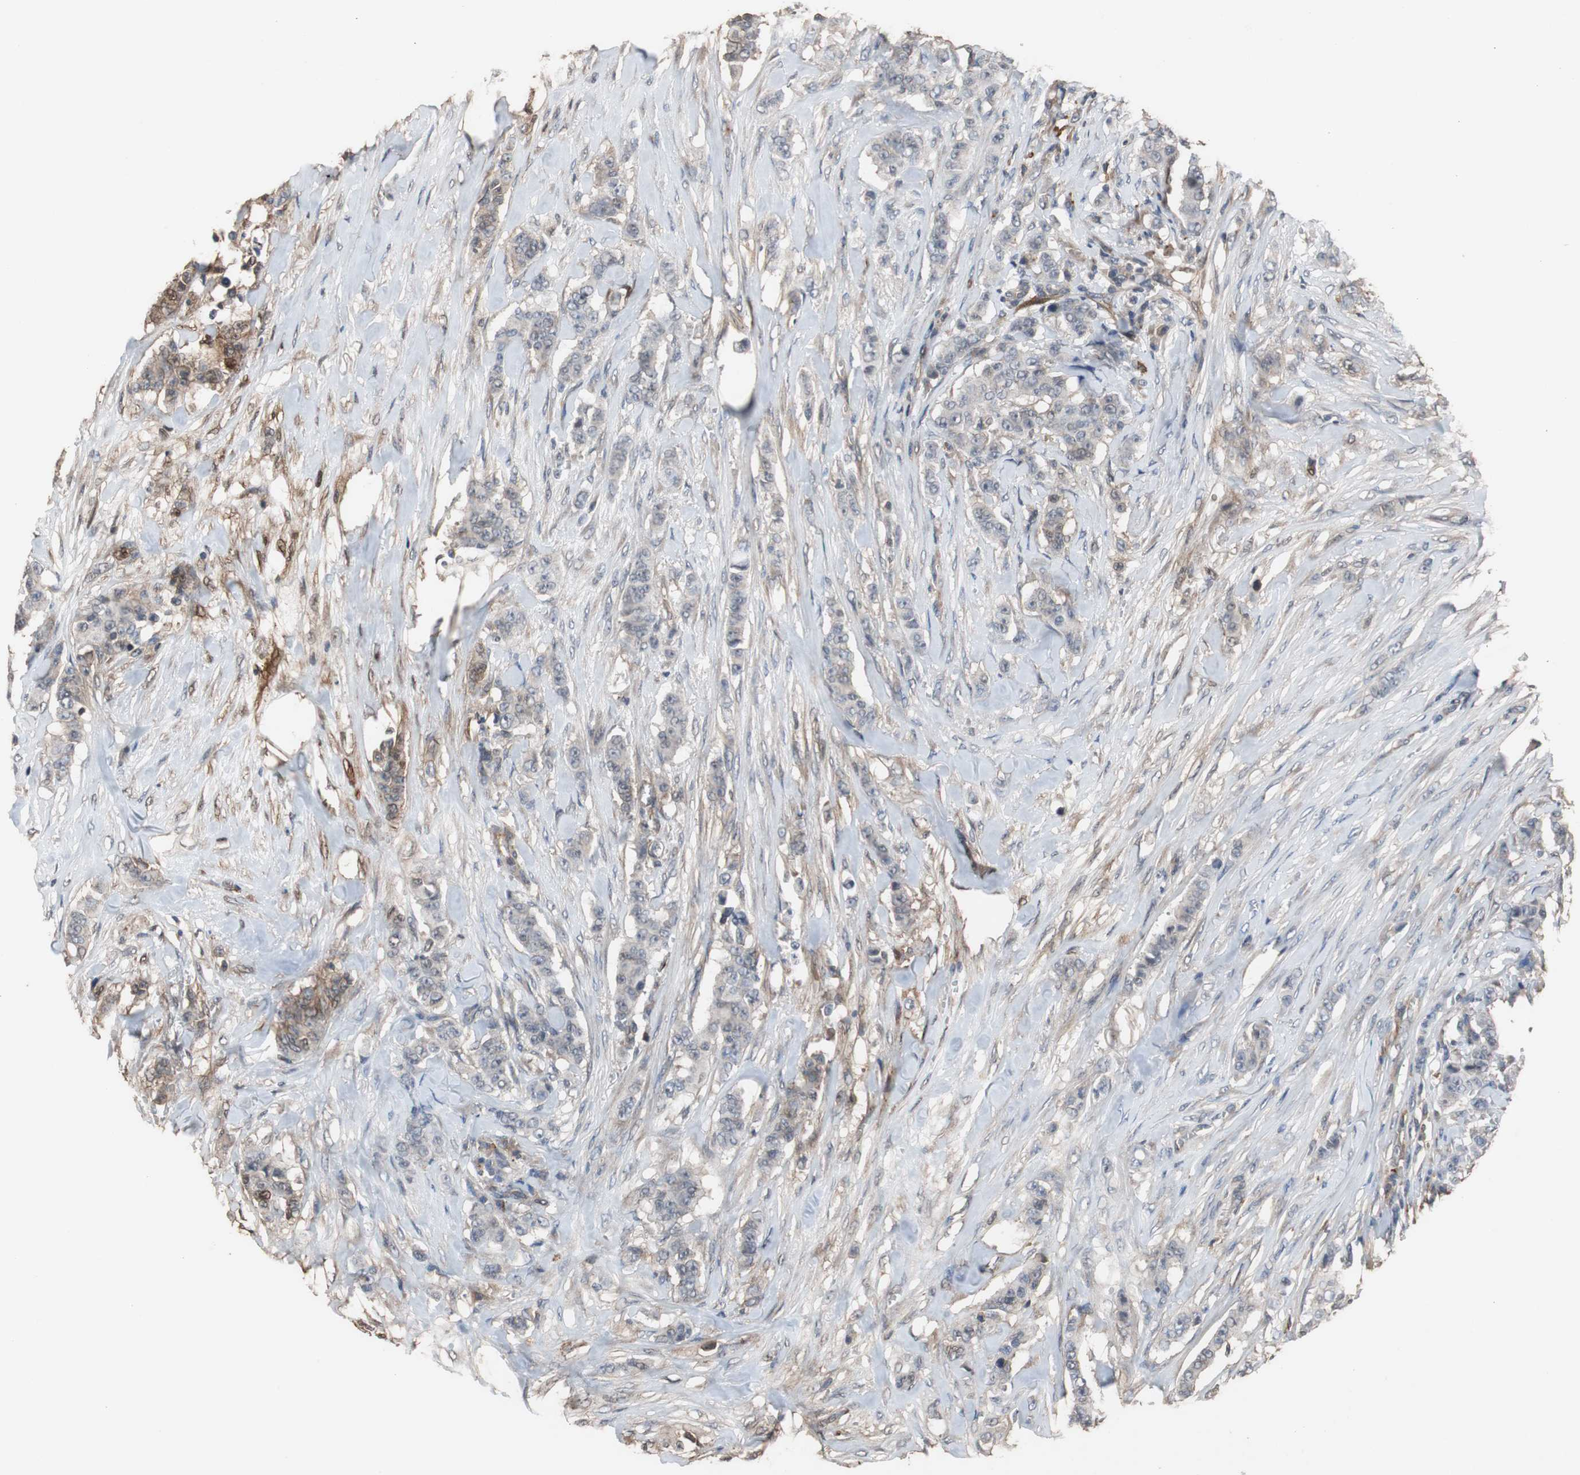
{"staining": {"intensity": "weak", "quantity": "<25%", "location": "cytoplasmic/membranous"}, "tissue": "breast cancer", "cell_type": "Tumor cells", "image_type": "cancer", "snomed": [{"axis": "morphology", "description": "Duct carcinoma"}, {"axis": "topography", "description": "Breast"}], "caption": "Immunohistochemistry histopathology image of intraductal carcinoma (breast) stained for a protein (brown), which displays no positivity in tumor cells.", "gene": "NDRG1", "patient": {"sex": "female", "age": 40}}